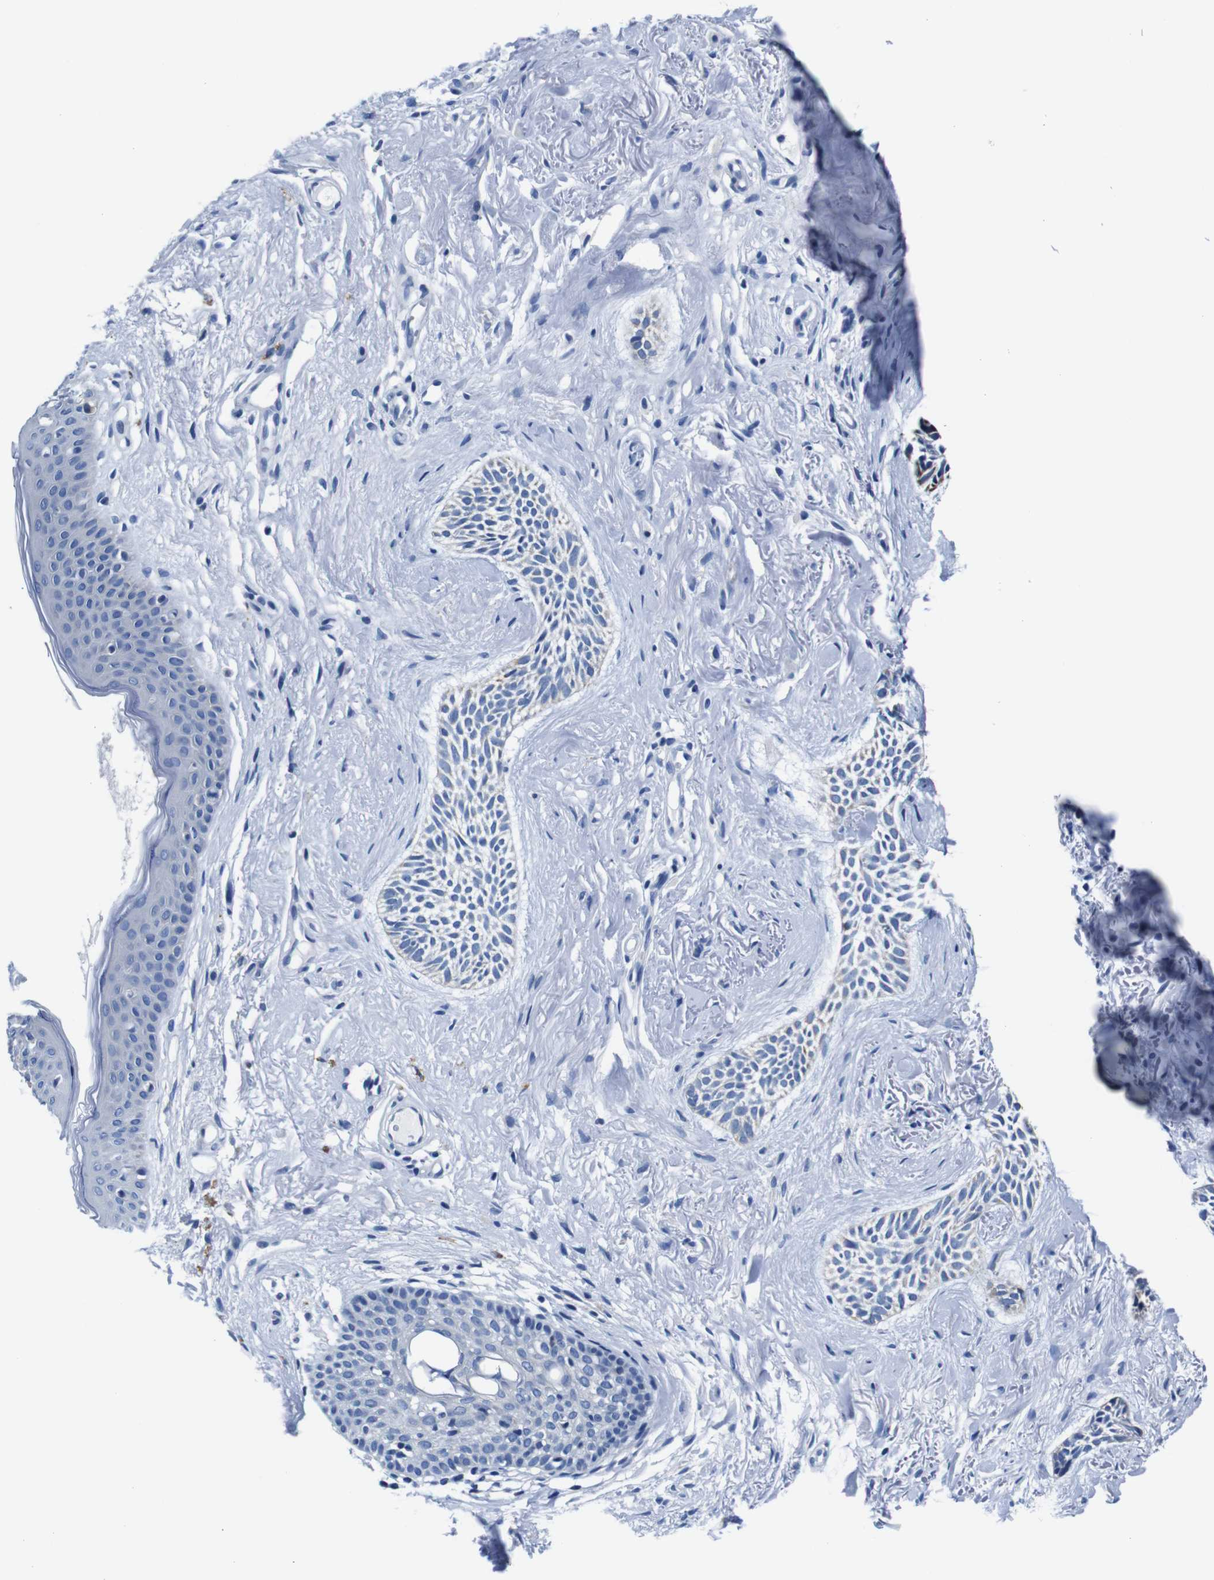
{"staining": {"intensity": "negative", "quantity": "none", "location": "none"}, "tissue": "skin cancer", "cell_type": "Tumor cells", "image_type": "cancer", "snomed": [{"axis": "morphology", "description": "Normal tissue, NOS"}, {"axis": "morphology", "description": "Basal cell carcinoma"}, {"axis": "topography", "description": "Skin"}], "caption": "This is an IHC photomicrograph of human skin basal cell carcinoma. There is no positivity in tumor cells.", "gene": "SNX19", "patient": {"sex": "female", "age": 84}}